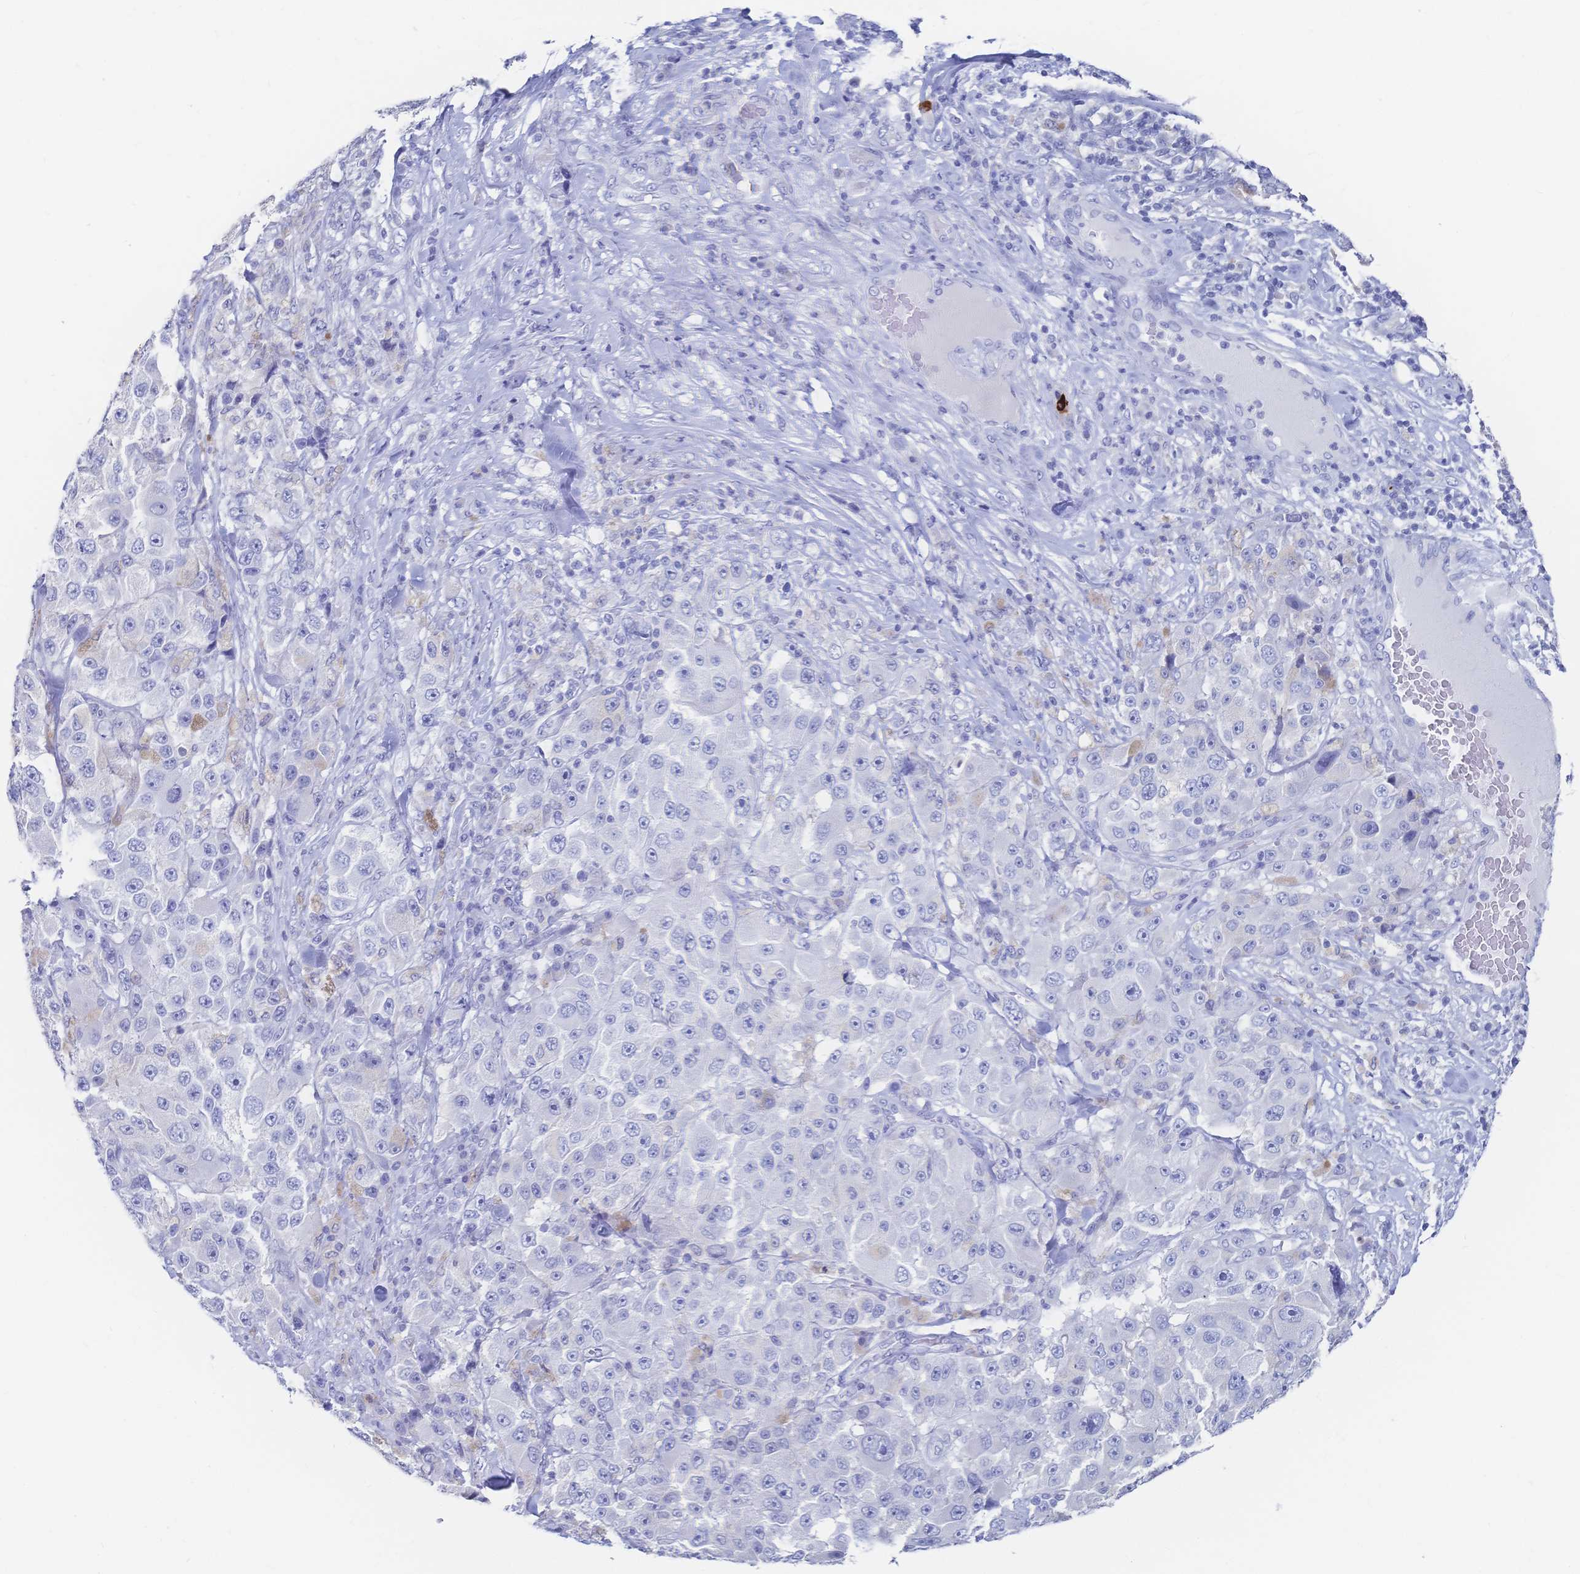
{"staining": {"intensity": "negative", "quantity": "none", "location": "none"}, "tissue": "melanoma", "cell_type": "Tumor cells", "image_type": "cancer", "snomed": [{"axis": "morphology", "description": "Malignant melanoma, Metastatic site"}, {"axis": "topography", "description": "Lymph node"}], "caption": "Immunohistochemistry (IHC) histopathology image of neoplastic tissue: malignant melanoma (metastatic site) stained with DAB (3,3'-diaminobenzidine) reveals no significant protein expression in tumor cells.", "gene": "IL2RB", "patient": {"sex": "male", "age": 62}}